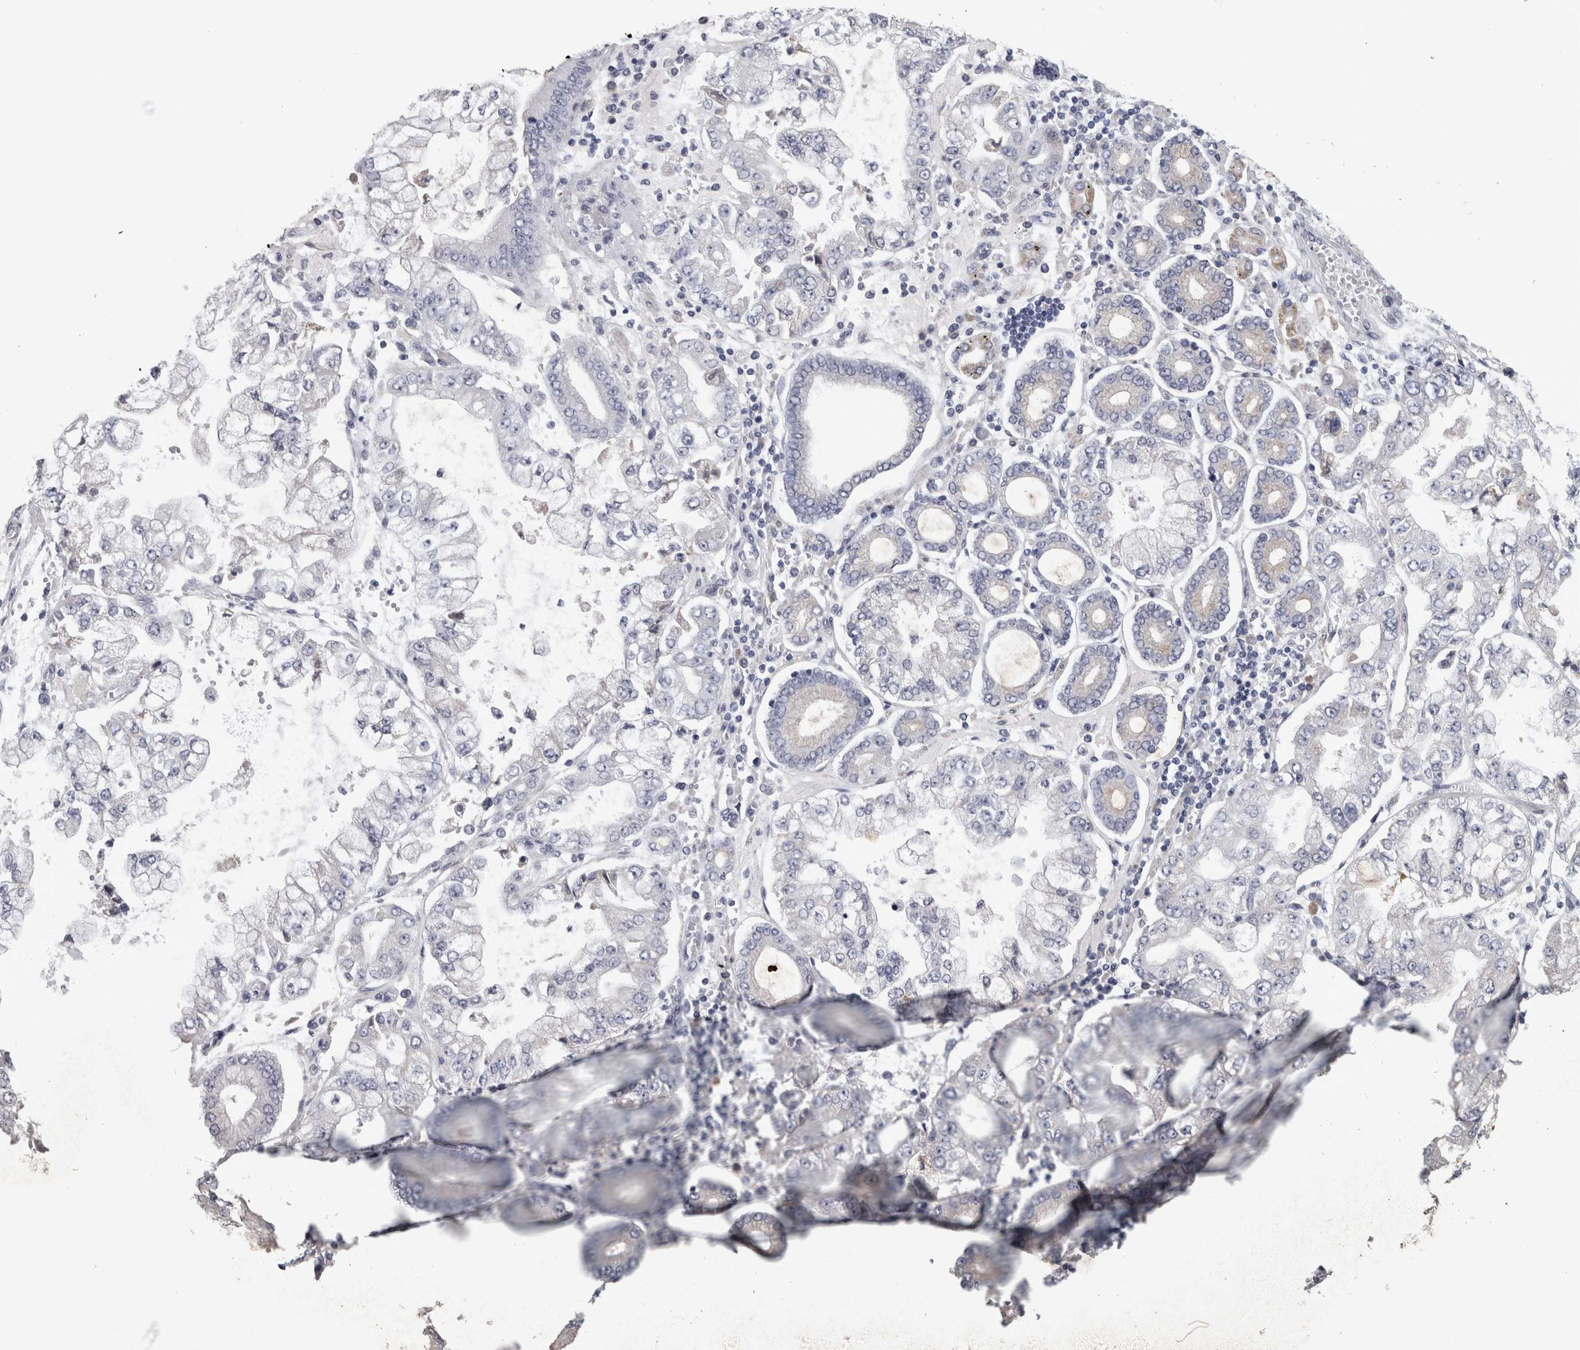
{"staining": {"intensity": "negative", "quantity": "none", "location": "none"}, "tissue": "stomach cancer", "cell_type": "Tumor cells", "image_type": "cancer", "snomed": [{"axis": "morphology", "description": "Adenocarcinoma, NOS"}, {"axis": "topography", "description": "Stomach"}], "caption": "The micrograph exhibits no significant positivity in tumor cells of adenocarcinoma (stomach).", "gene": "DBT", "patient": {"sex": "male", "age": 76}}